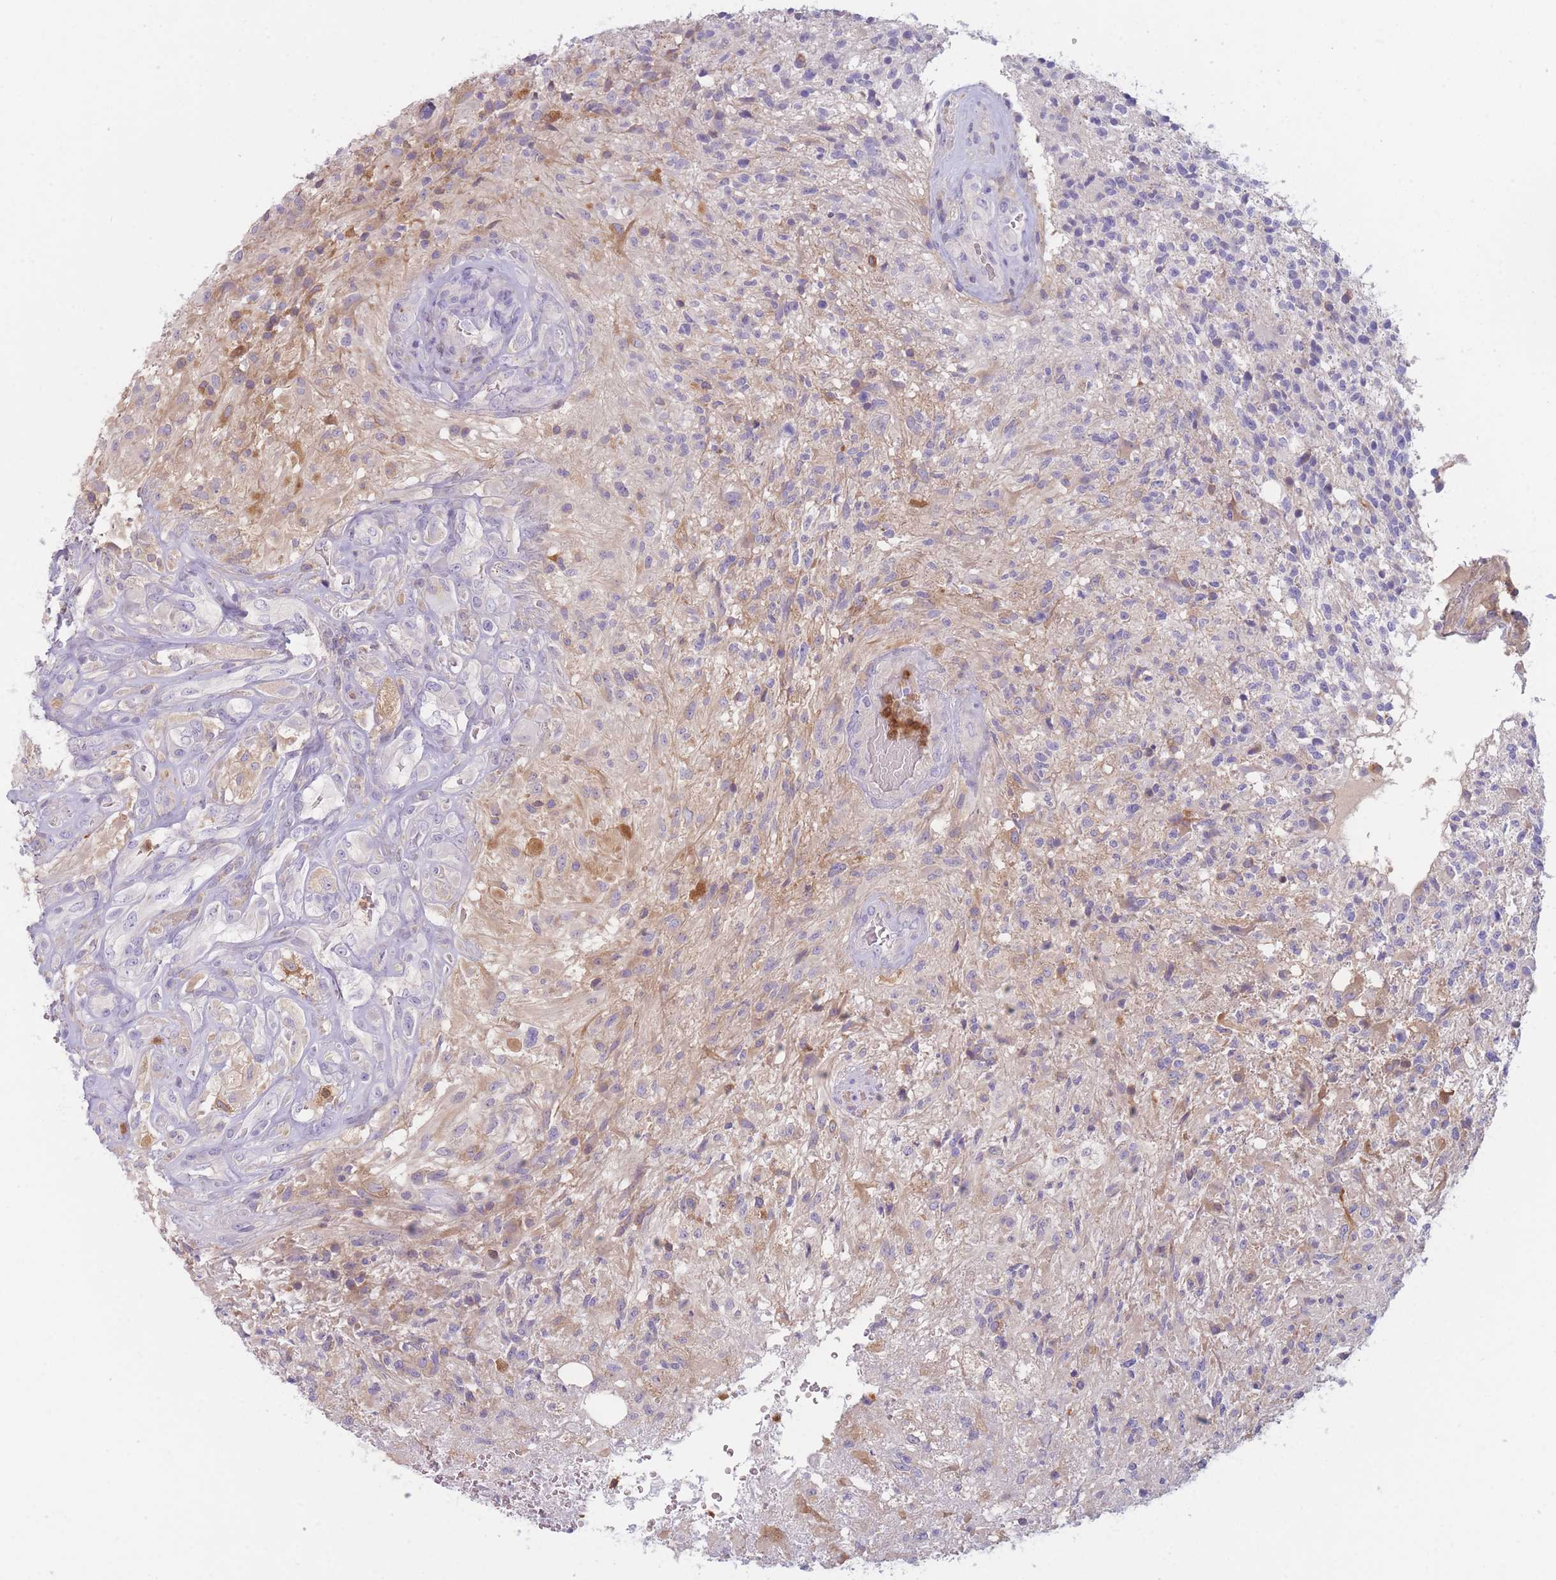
{"staining": {"intensity": "weak", "quantity": "<25%", "location": "cytoplasmic/membranous"}, "tissue": "glioma", "cell_type": "Tumor cells", "image_type": "cancer", "snomed": [{"axis": "morphology", "description": "Glioma, malignant, High grade"}, {"axis": "topography", "description": "Brain"}], "caption": "Immunohistochemistry (IHC) of human malignant high-grade glioma demonstrates no positivity in tumor cells.", "gene": "ST3GAL4", "patient": {"sex": "male", "age": 56}}